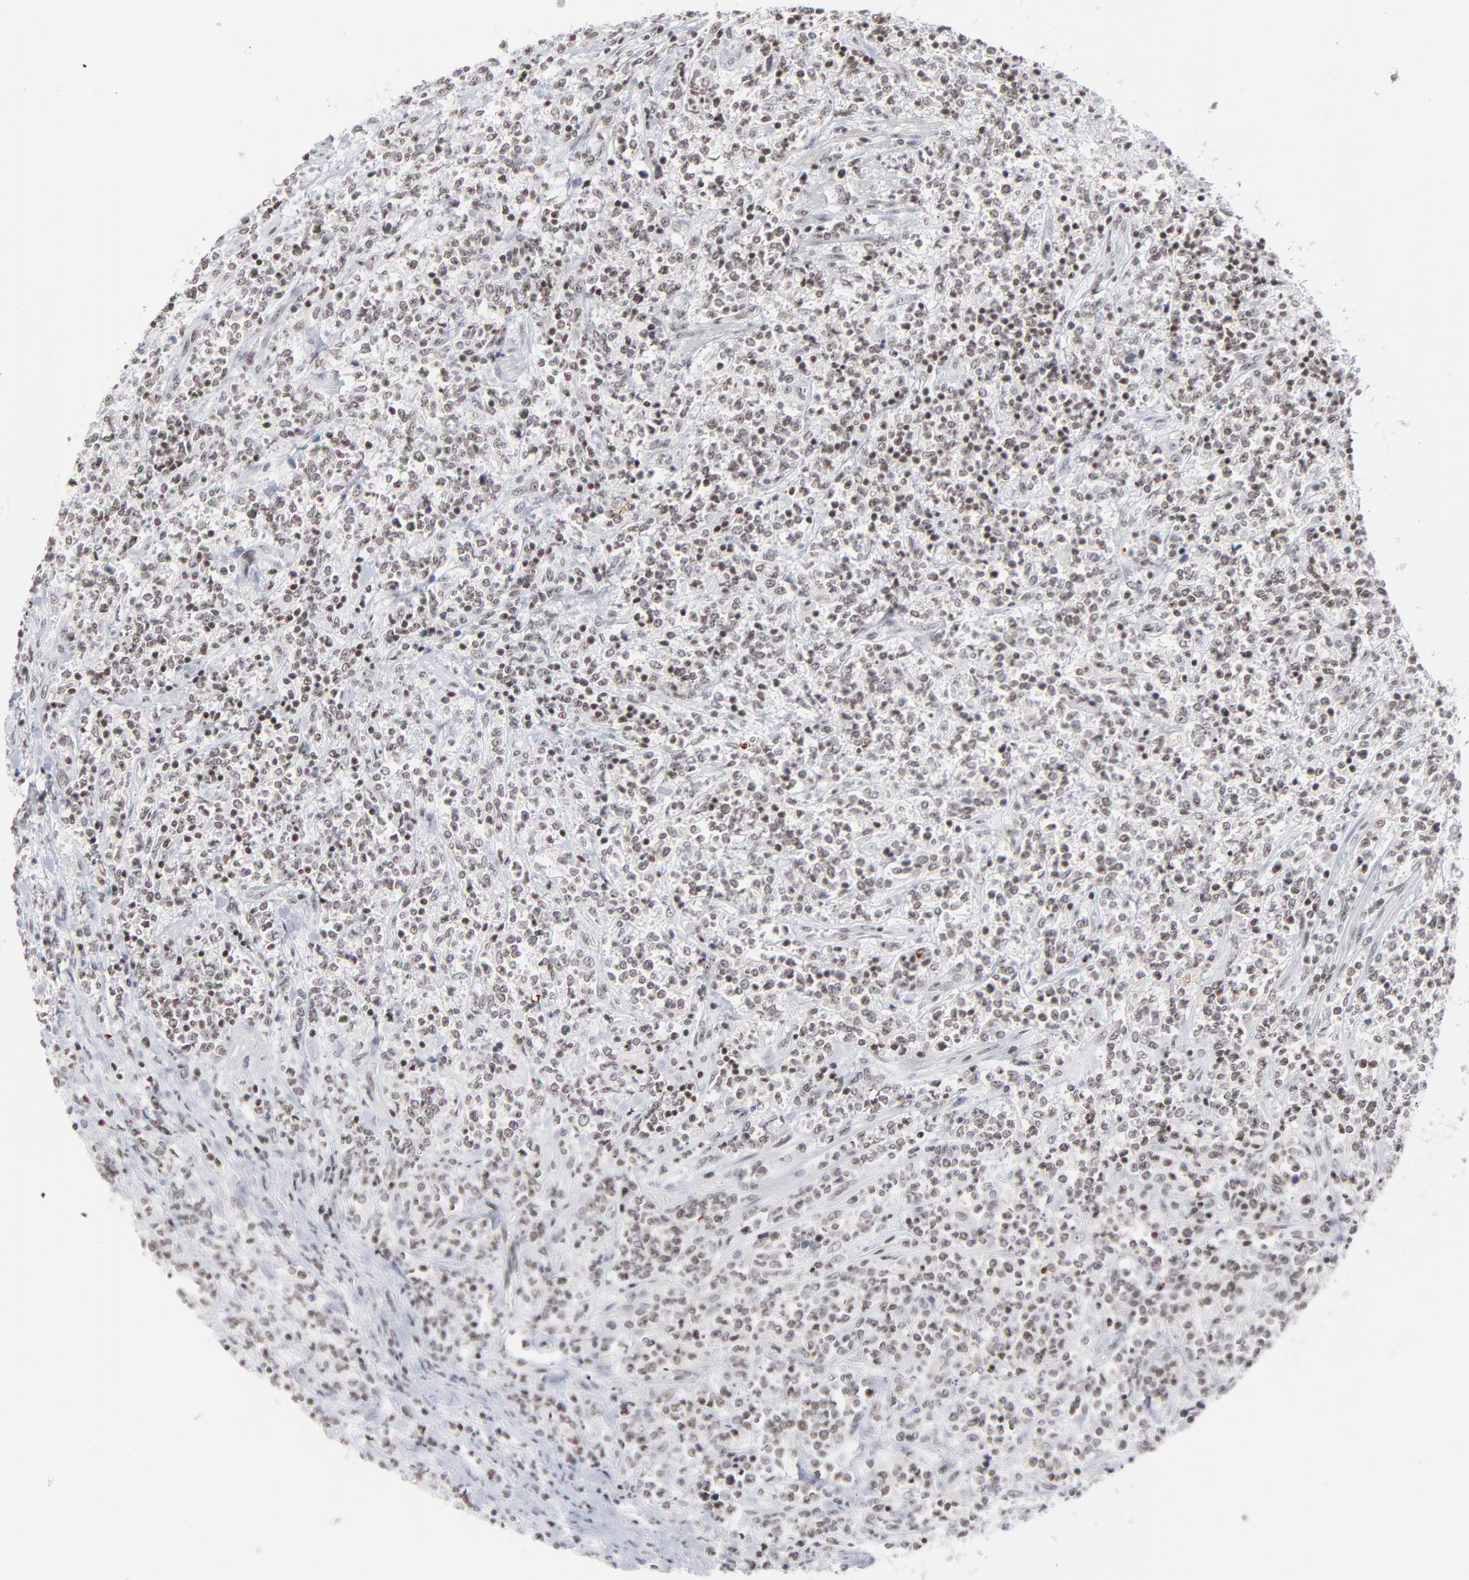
{"staining": {"intensity": "weak", "quantity": "25%-75%", "location": "nuclear"}, "tissue": "lymphoma", "cell_type": "Tumor cells", "image_type": "cancer", "snomed": [{"axis": "morphology", "description": "Malignant lymphoma, non-Hodgkin's type, High grade"}, {"axis": "topography", "description": "Soft tissue"}], "caption": "Immunohistochemistry (IHC) staining of lymphoma, which shows low levels of weak nuclear staining in approximately 25%-75% of tumor cells indicating weak nuclear protein expression. The staining was performed using DAB (3,3'-diaminobenzidine) (brown) for protein detection and nuclei were counterstained in hematoxylin (blue).", "gene": "ZNF143", "patient": {"sex": "male", "age": 18}}